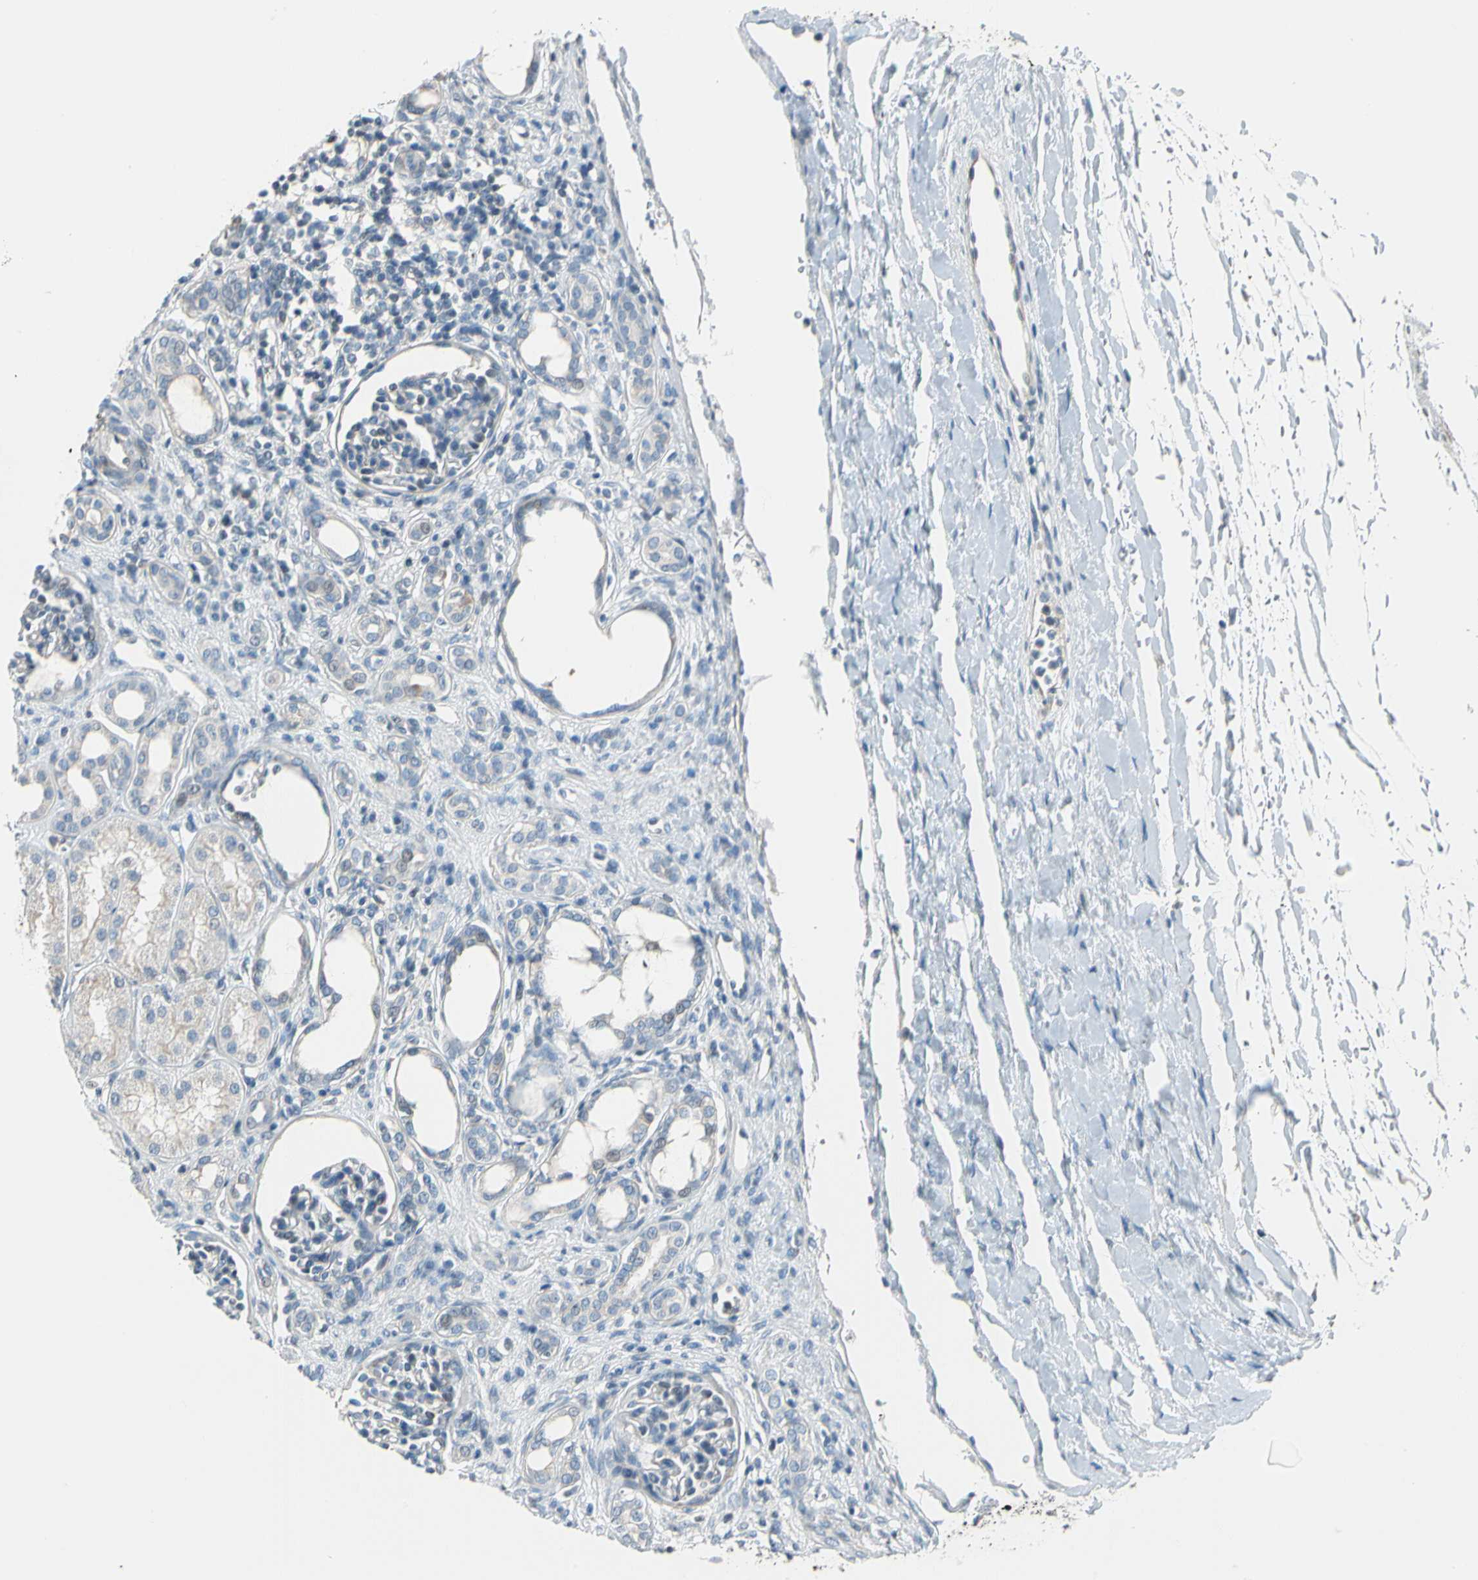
{"staining": {"intensity": "weak", "quantity": "25%-75%", "location": "cytoplasmic/membranous"}, "tissue": "kidney", "cell_type": "Cells in glomeruli", "image_type": "normal", "snomed": [{"axis": "morphology", "description": "Normal tissue, NOS"}, {"axis": "topography", "description": "Kidney"}], "caption": "Immunohistochemical staining of normal kidney demonstrates weak cytoplasmic/membranous protein positivity in about 25%-75% of cells in glomeruli.", "gene": "STK40", "patient": {"sex": "male", "age": 7}}